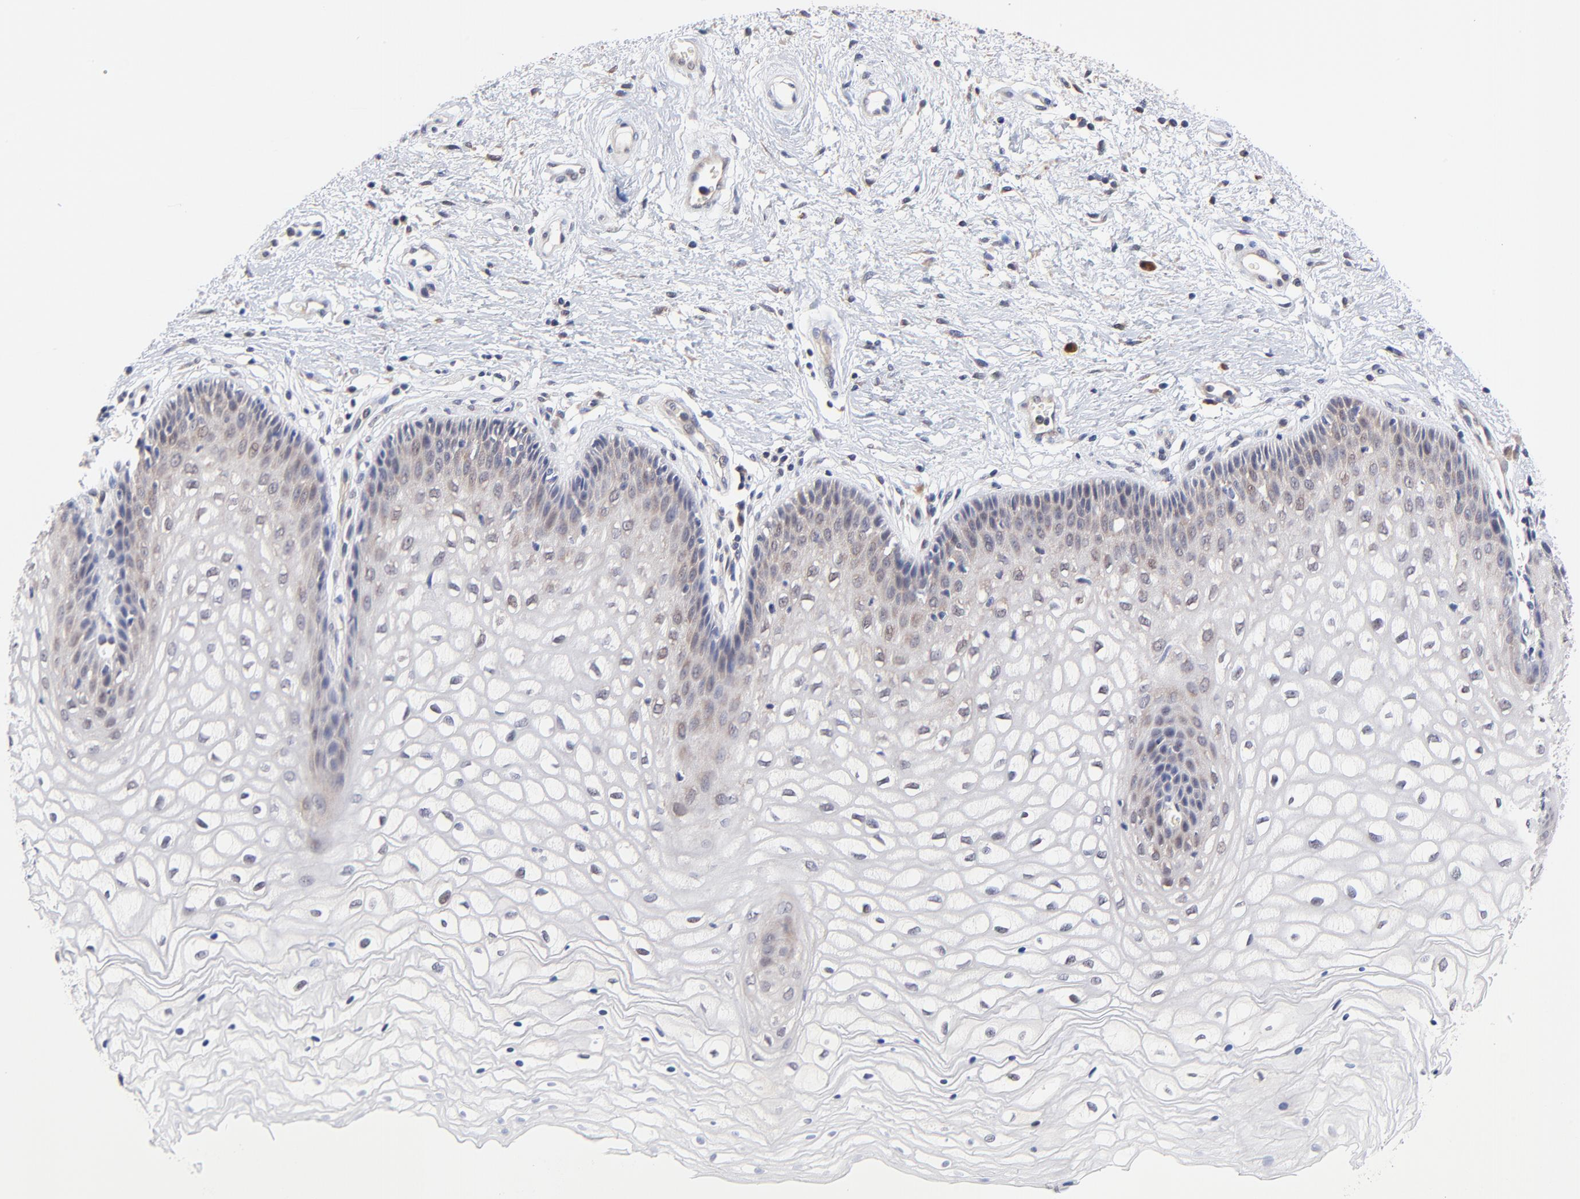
{"staining": {"intensity": "weak", "quantity": ">75%", "location": "cytoplasmic/membranous,nuclear"}, "tissue": "vagina", "cell_type": "Squamous epithelial cells", "image_type": "normal", "snomed": [{"axis": "morphology", "description": "Normal tissue, NOS"}, {"axis": "topography", "description": "Vagina"}], "caption": "Immunohistochemistry (DAB) staining of benign human vagina exhibits weak cytoplasmic/membranous,nuclear protein positivity in about >75% of squamous epithelial cells. The staining is performed using DAB brown chromogen to label protein expression. The nuclei are counter-stained blue using hematoxylin.", "gene": "TXNL1", "patient": {"sex": "female", "age": 34}}